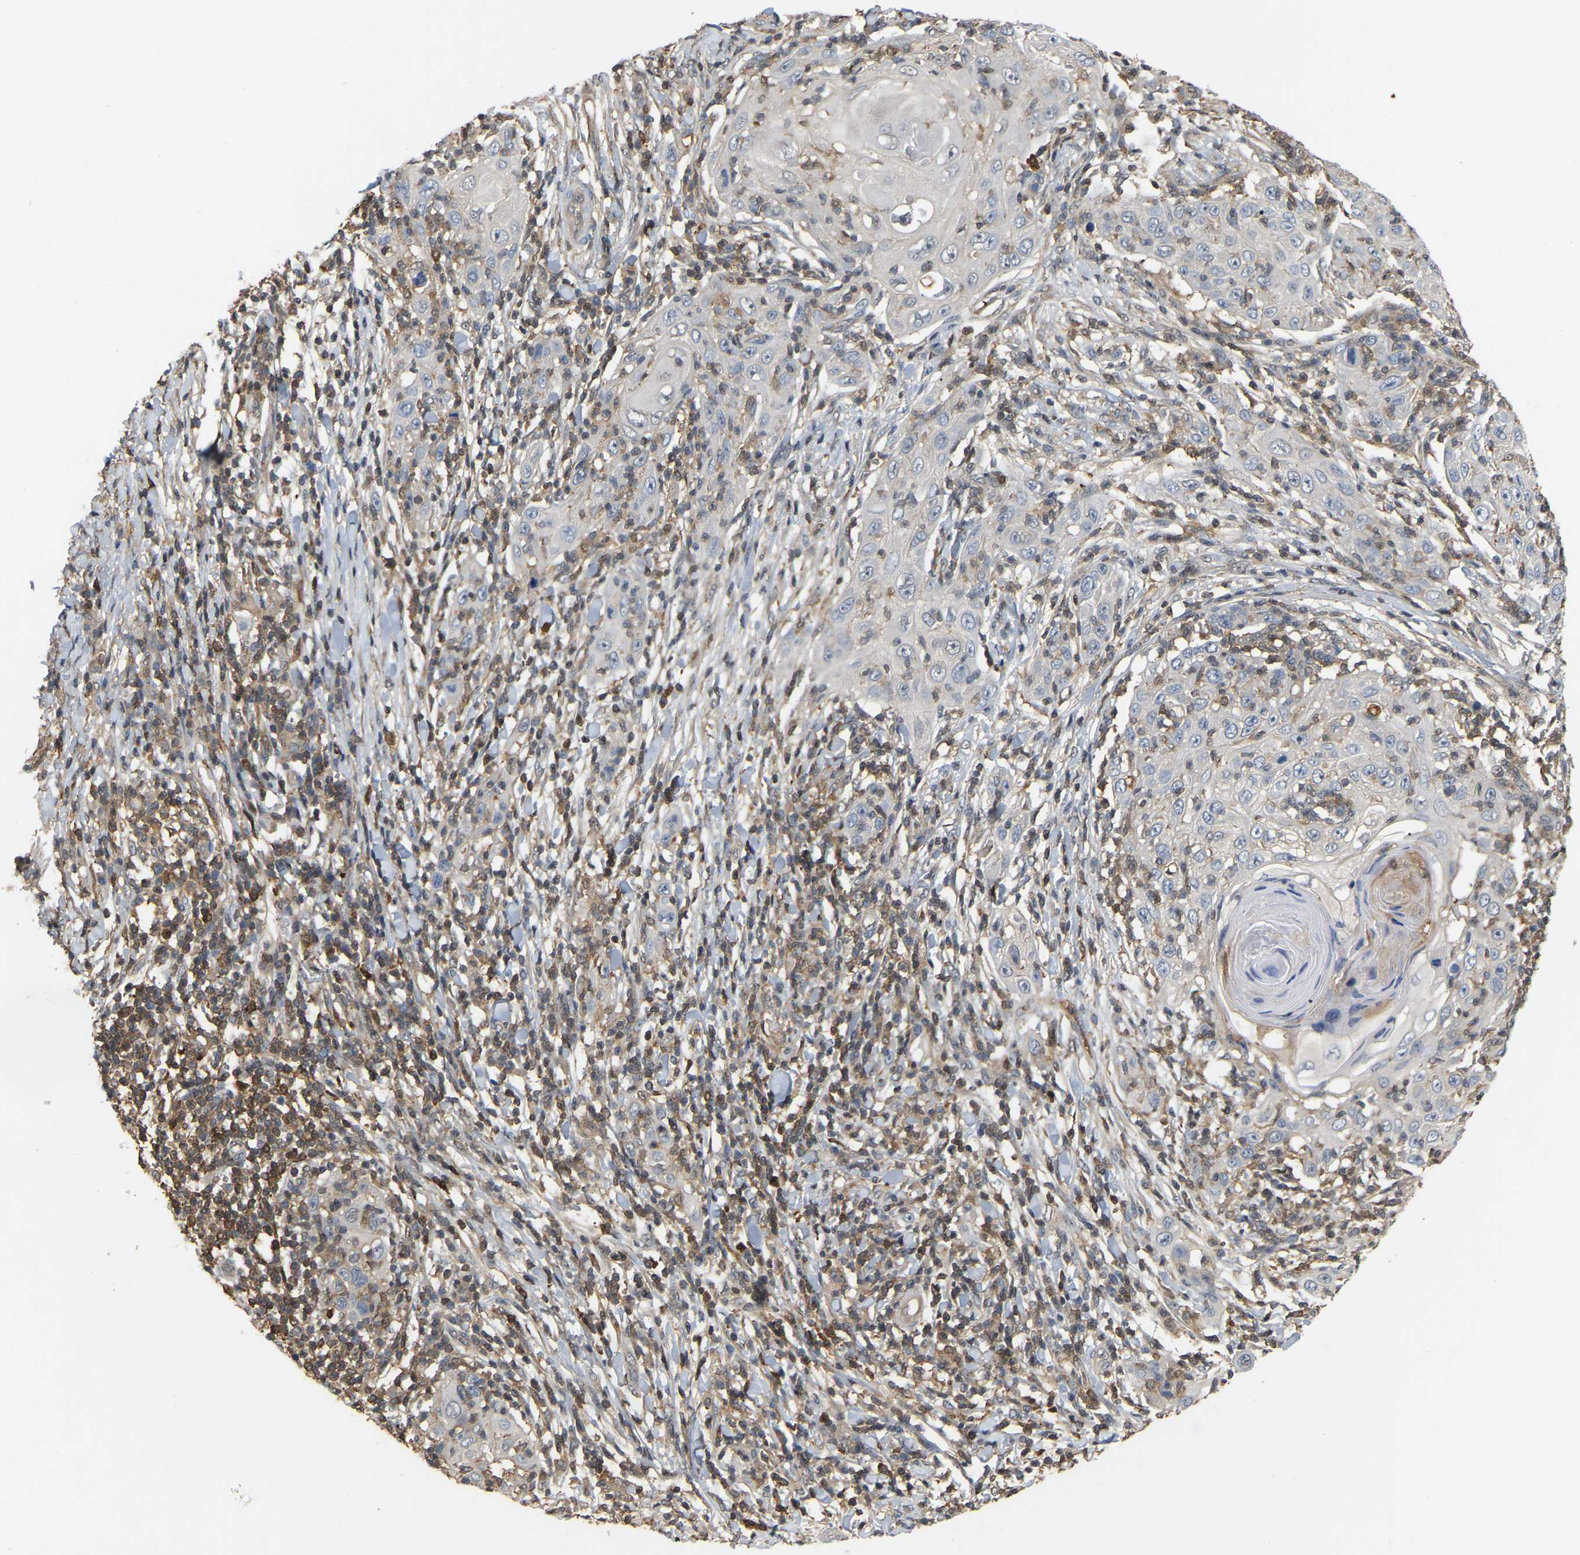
{"staining": {"intensity": "negative", "quantity": "none", "location": "none"}, "tissue": "skin cancer", "cell_type": "Tumor cells", "image_type": "cancer", "snomed": [{"axis": "morphology", "description": "Squamous cell carcinoma, NOS"}, {"axis": "topography", "description": "Skin"}], "caption": "High power microscopy histopathology image of an IHC photomicrograph of skin squamous cell carcinoma, revealing no significant positivity in tumor cells.", "gene": "MTPN", "patient": {"sex": "female", "age": 88}}